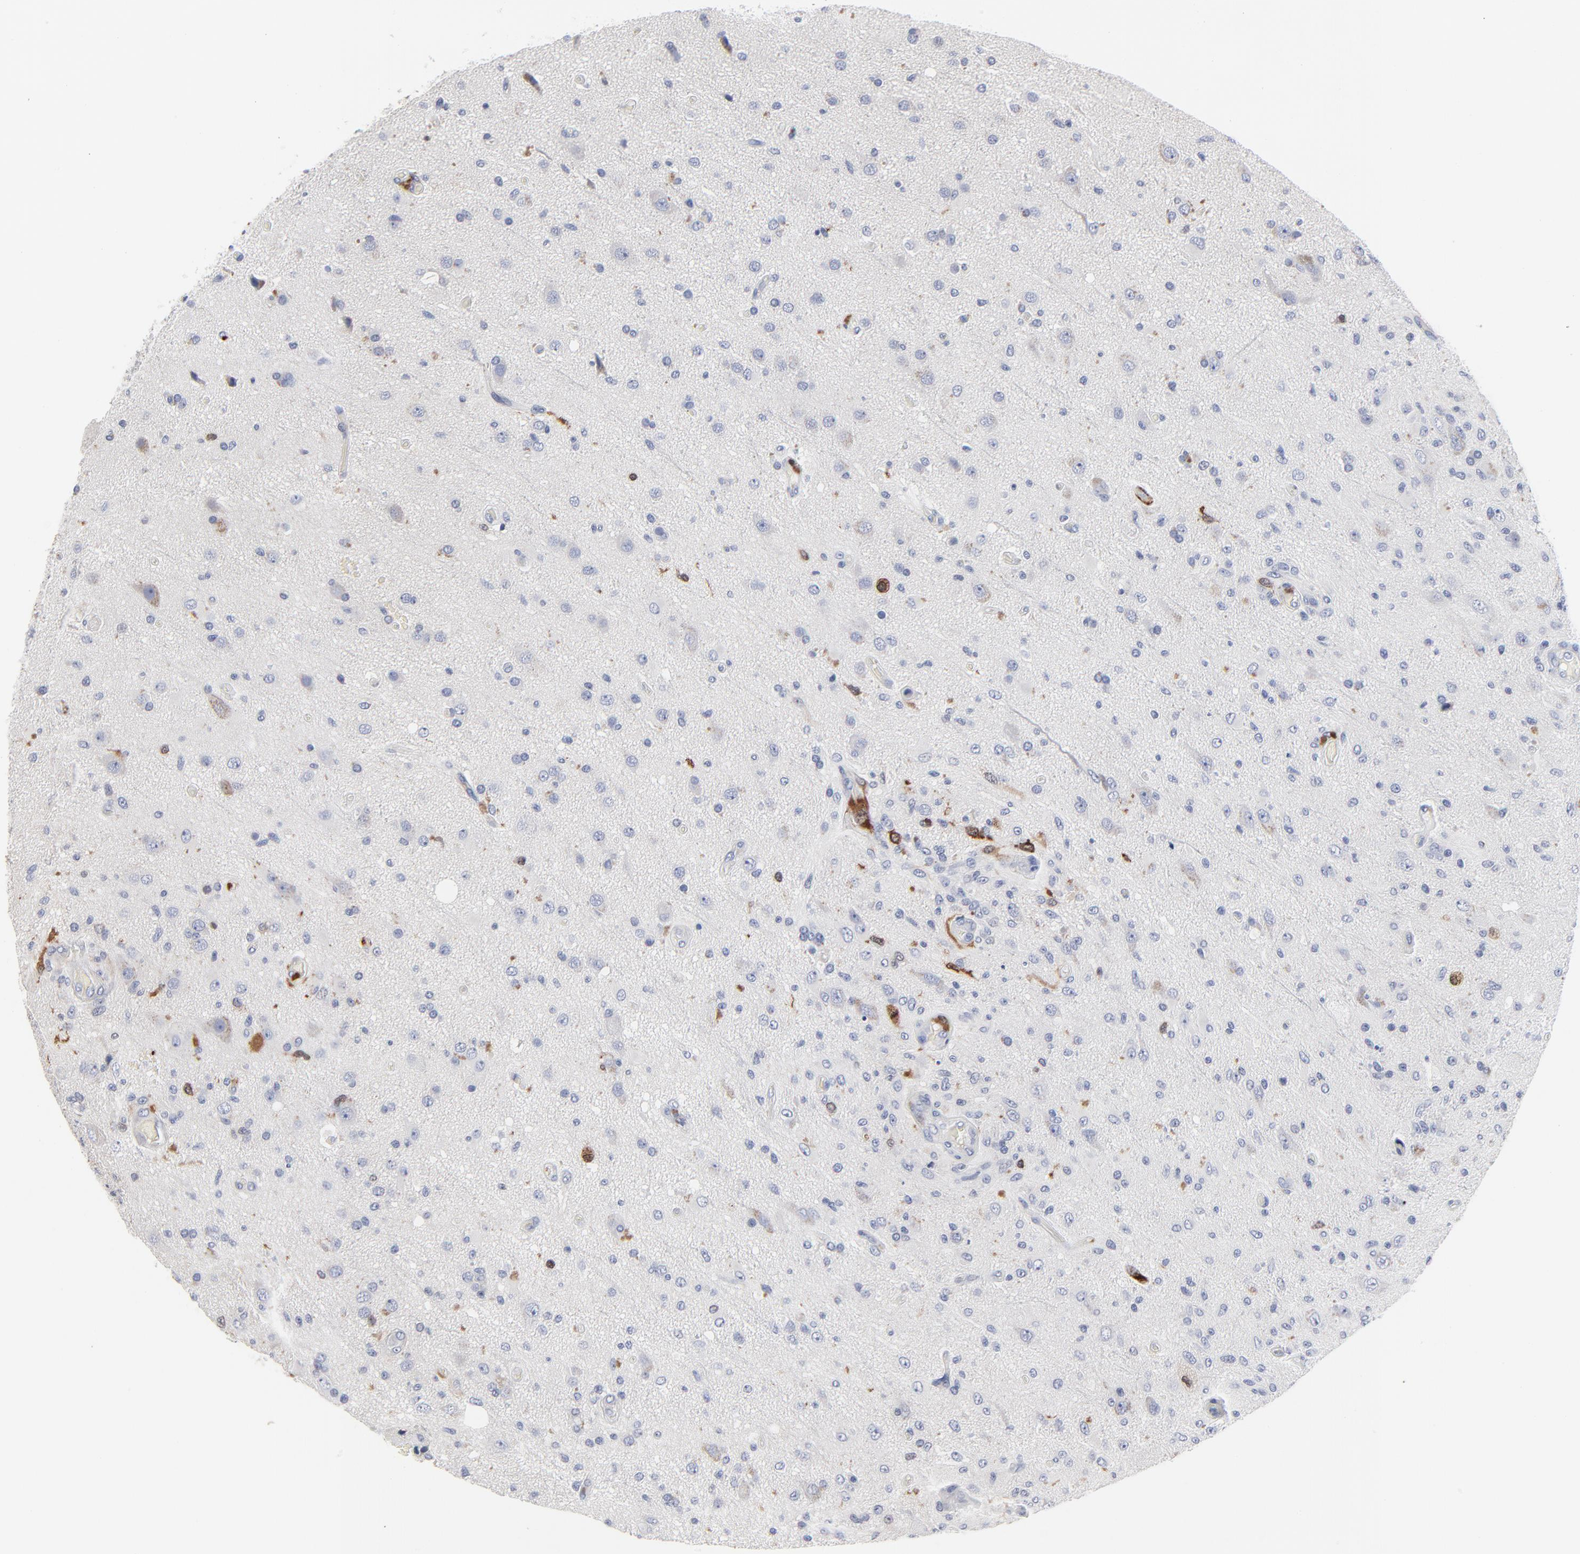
{"staining": {"intensity": "strong", "quantity": "<25%", "location": "cytoplasmic/membranous,nuclear"}, "tissue": "glioma", "cell_type": "Tumor cells", "image_type": "cancer", "snomed": [{"axis": "morphology", "description": "Normal tissue, NOS"}, {"axis": "morphology", "description": "Glioma, malignant, High grade"}, {"axis": "topography", "description": "Cerebral cortex"}], "caption": "Glioma tissue reveals strong cytoplasmic/membranous and nuclear expression in about <25% of tumor cells, visualized by immunohistochemistry. The protein is shown in brown color, while the nuclei are stained blue.", "gene": "CDK1", "patient": {"sex": "male", "age": 77}}